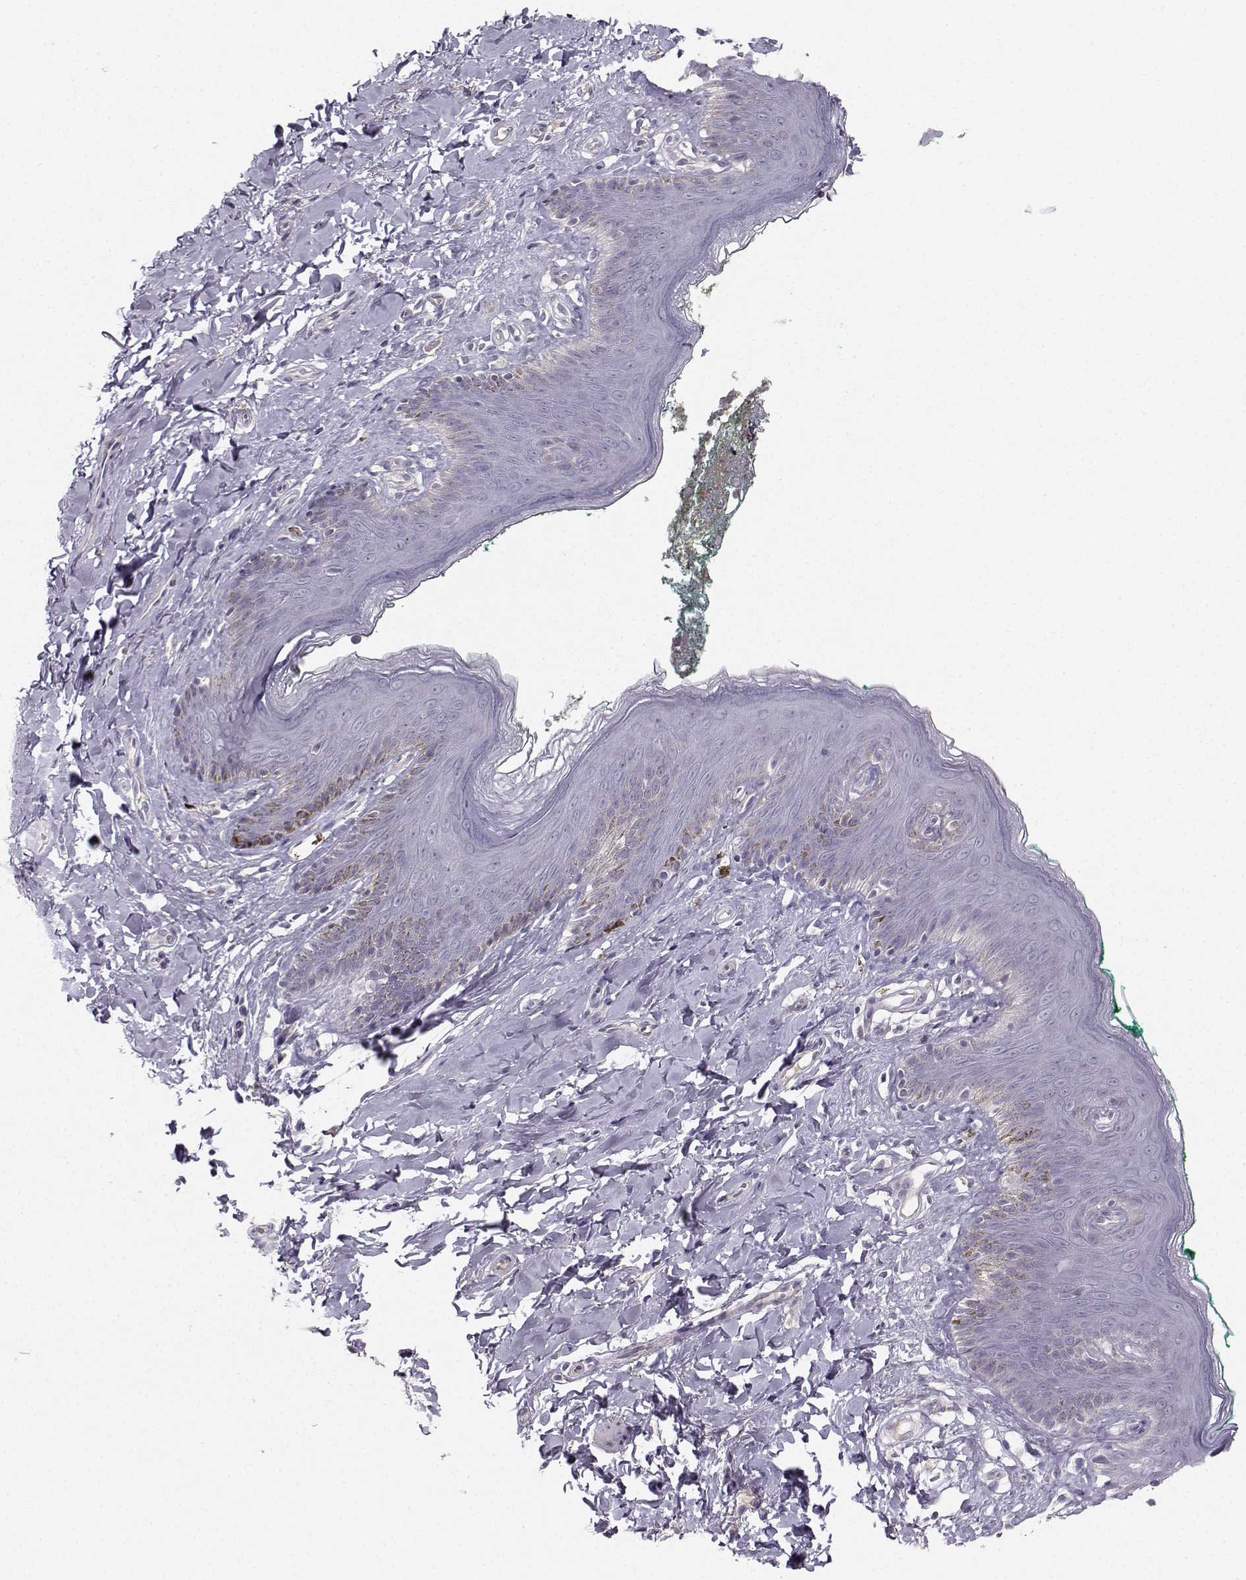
{"staining": {"intensity": "negative", "quantity": "none", "location": "none"}, "tissue": "skin", "cell_type": "Epidermal cells", "image_type": "normal", "snomed": [{"axis": "morphology", "description": "Normal tissue, NOS"}, {"axis": "topography", "description": "Vulva"}], "caption": "Immunohistochemistry of benign skin shows no positivity in epidermal cells. Brightfield microscopy of immunohistochemistry (IHC) stained with DAB (brown) and hematoxylin (blue), captured at high magnification.", "gene": "OPRD1", "patient": {"sex": "female", "age": 66}}